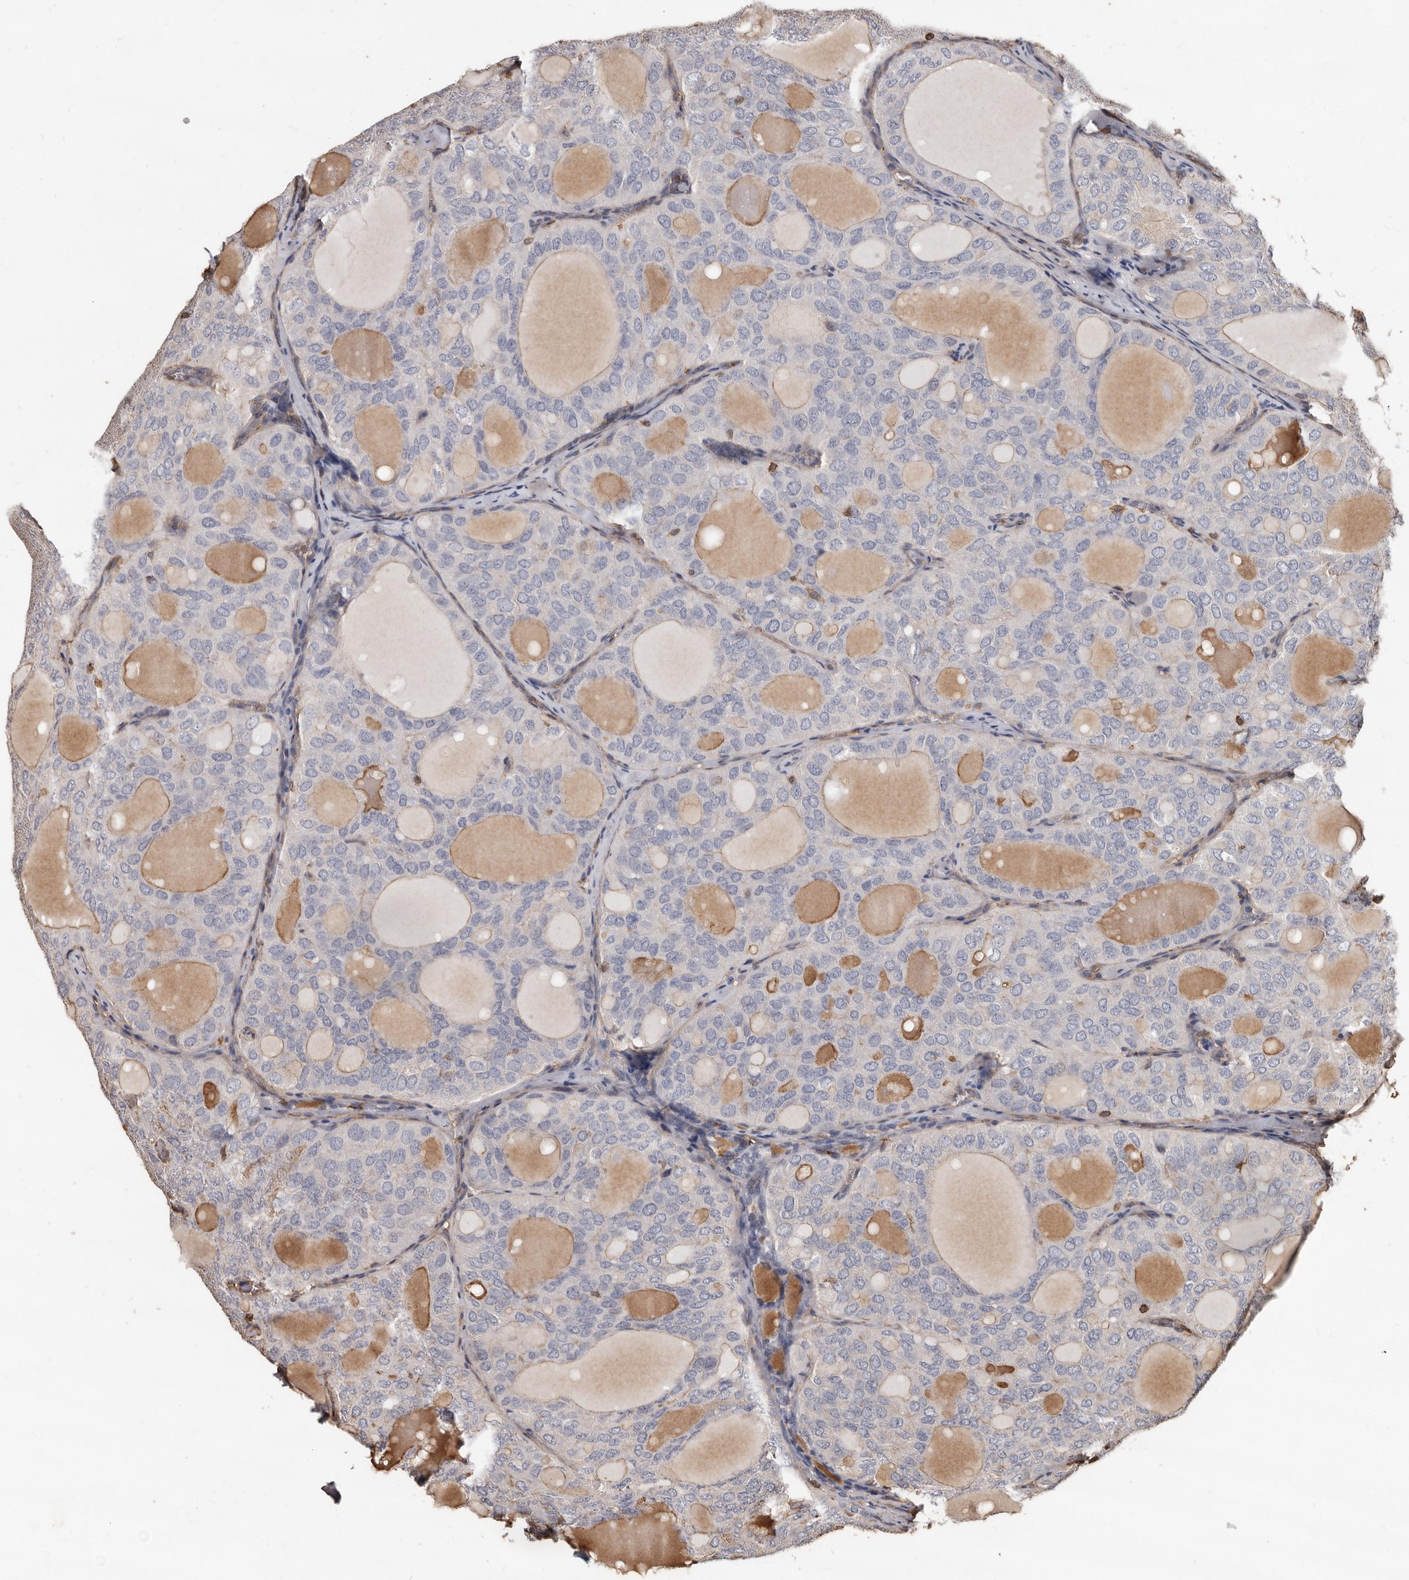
{"staining": {"intensity": "negative", "quantity": "none", "location": "none"}, "tissue": "thyroid cancer", "cell_type": "Tumor cells", "image_type": "cancer", "snomed": [{"axis": "morphology", "description": "Follicular adenoma carcinoma, NOS"}, {"axis": "topography", "description": "Thyroid gland"}], "caption": "Follicular adenoma carcinoma (thyroid) was stained to show a protein in brown. There is no significant expression in tumor cells.", "gene": "GSK3A", "patient": {"sex": "male", "age": 75}}